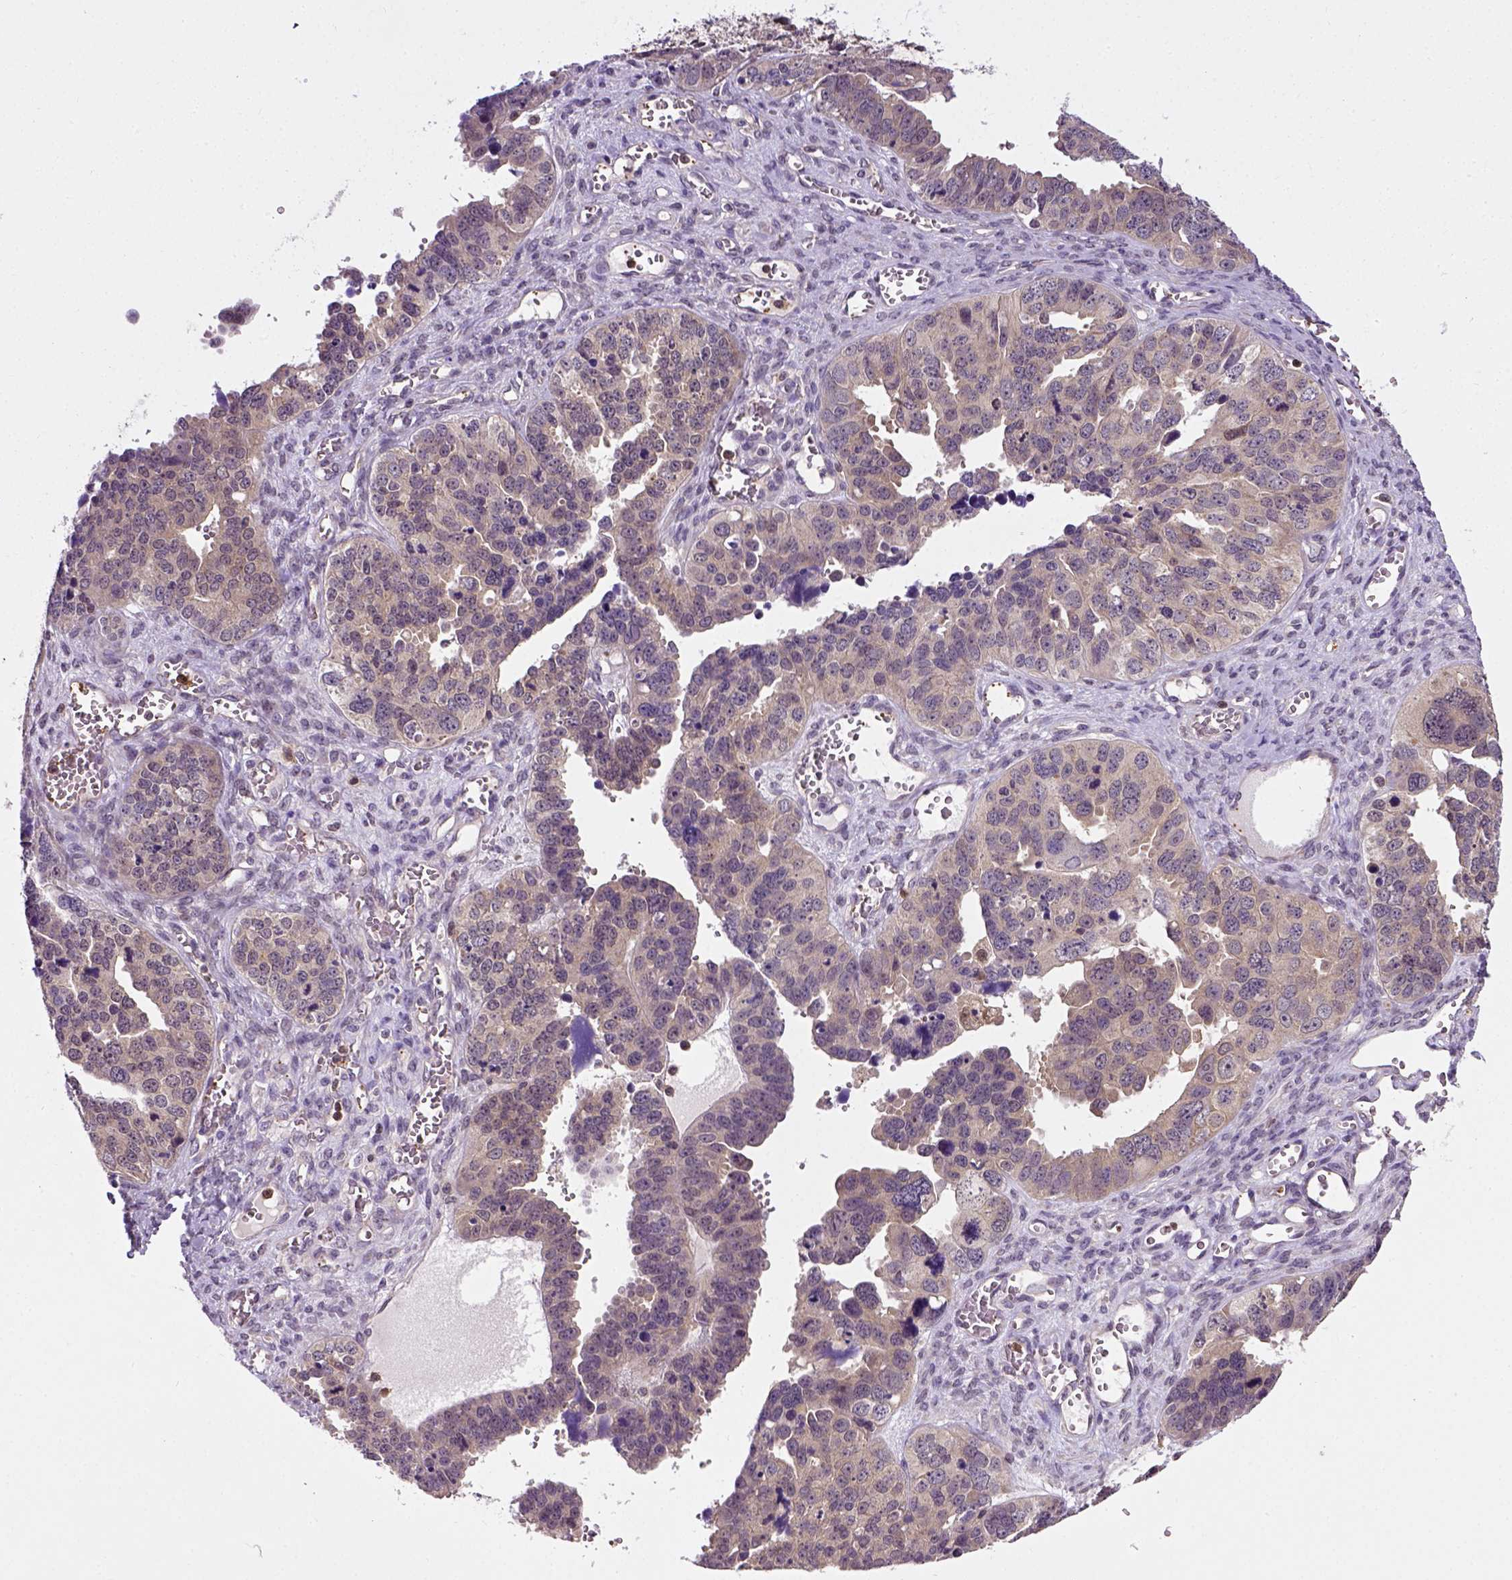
{"staining": {"intensity": "negative", "quantity": "none", "location": "none"}, "tissue": "ovarian cancer", "cell_type": "Tumor cells", "image_type": "cancer", "snomed": [{"axis": "morphology", "description": "Cystadenocarcinoma, serous, NOS"}, {"axis": "topography", "description": "Ovary"}], "caption": "Immunohistochemistry (IHC) photomicrograph of human serous cystadenocarcinoma (ovarian) stained for a protein (brown), which exhibits no staining in tumor cells. (DAB immunohistochemistry, high magnification).", "gene": "MATK", "patient": {"sex": "female", "age": 76}}